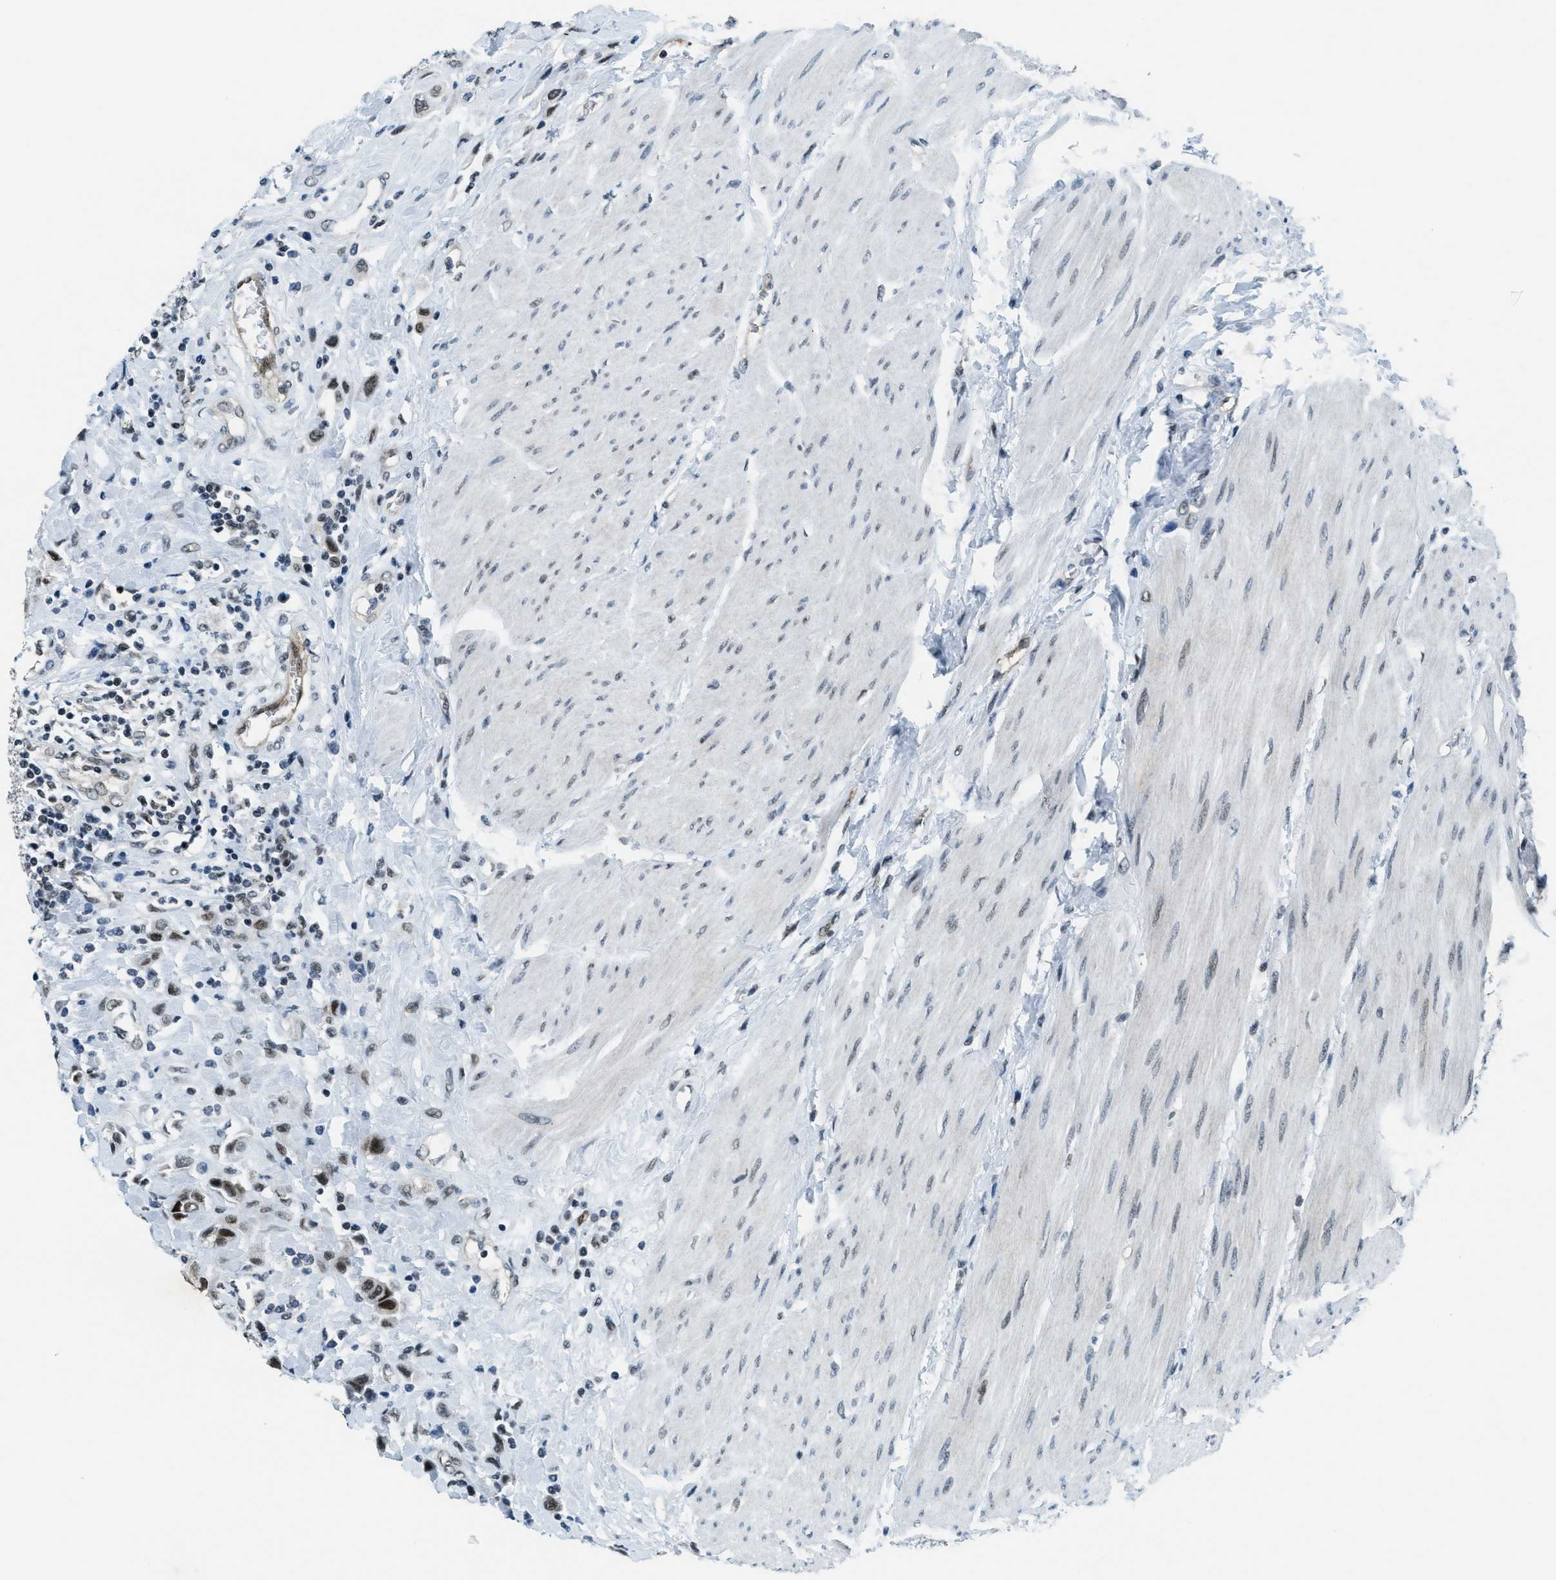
{"staining": {"intensity": "moderate", "quantity": ">75%", "location": "nuclear"}, "tissue": "urothelial cancer", "cell_type": "Tumor cells", "image_type": "cancer", "snomed": [{"axis": "morphology", "description": "Urothelial carcinoma, High grade"}, {"axis": "topography", "description": "Urinary bladder"}], "caption": "This is an image of immunohistochemistry staining of urothelial cancer, which shows moderate staining in the nuclear of tumor cells.", "gene": "KLF6", "patient": {"sex": "male", "age": 50}}